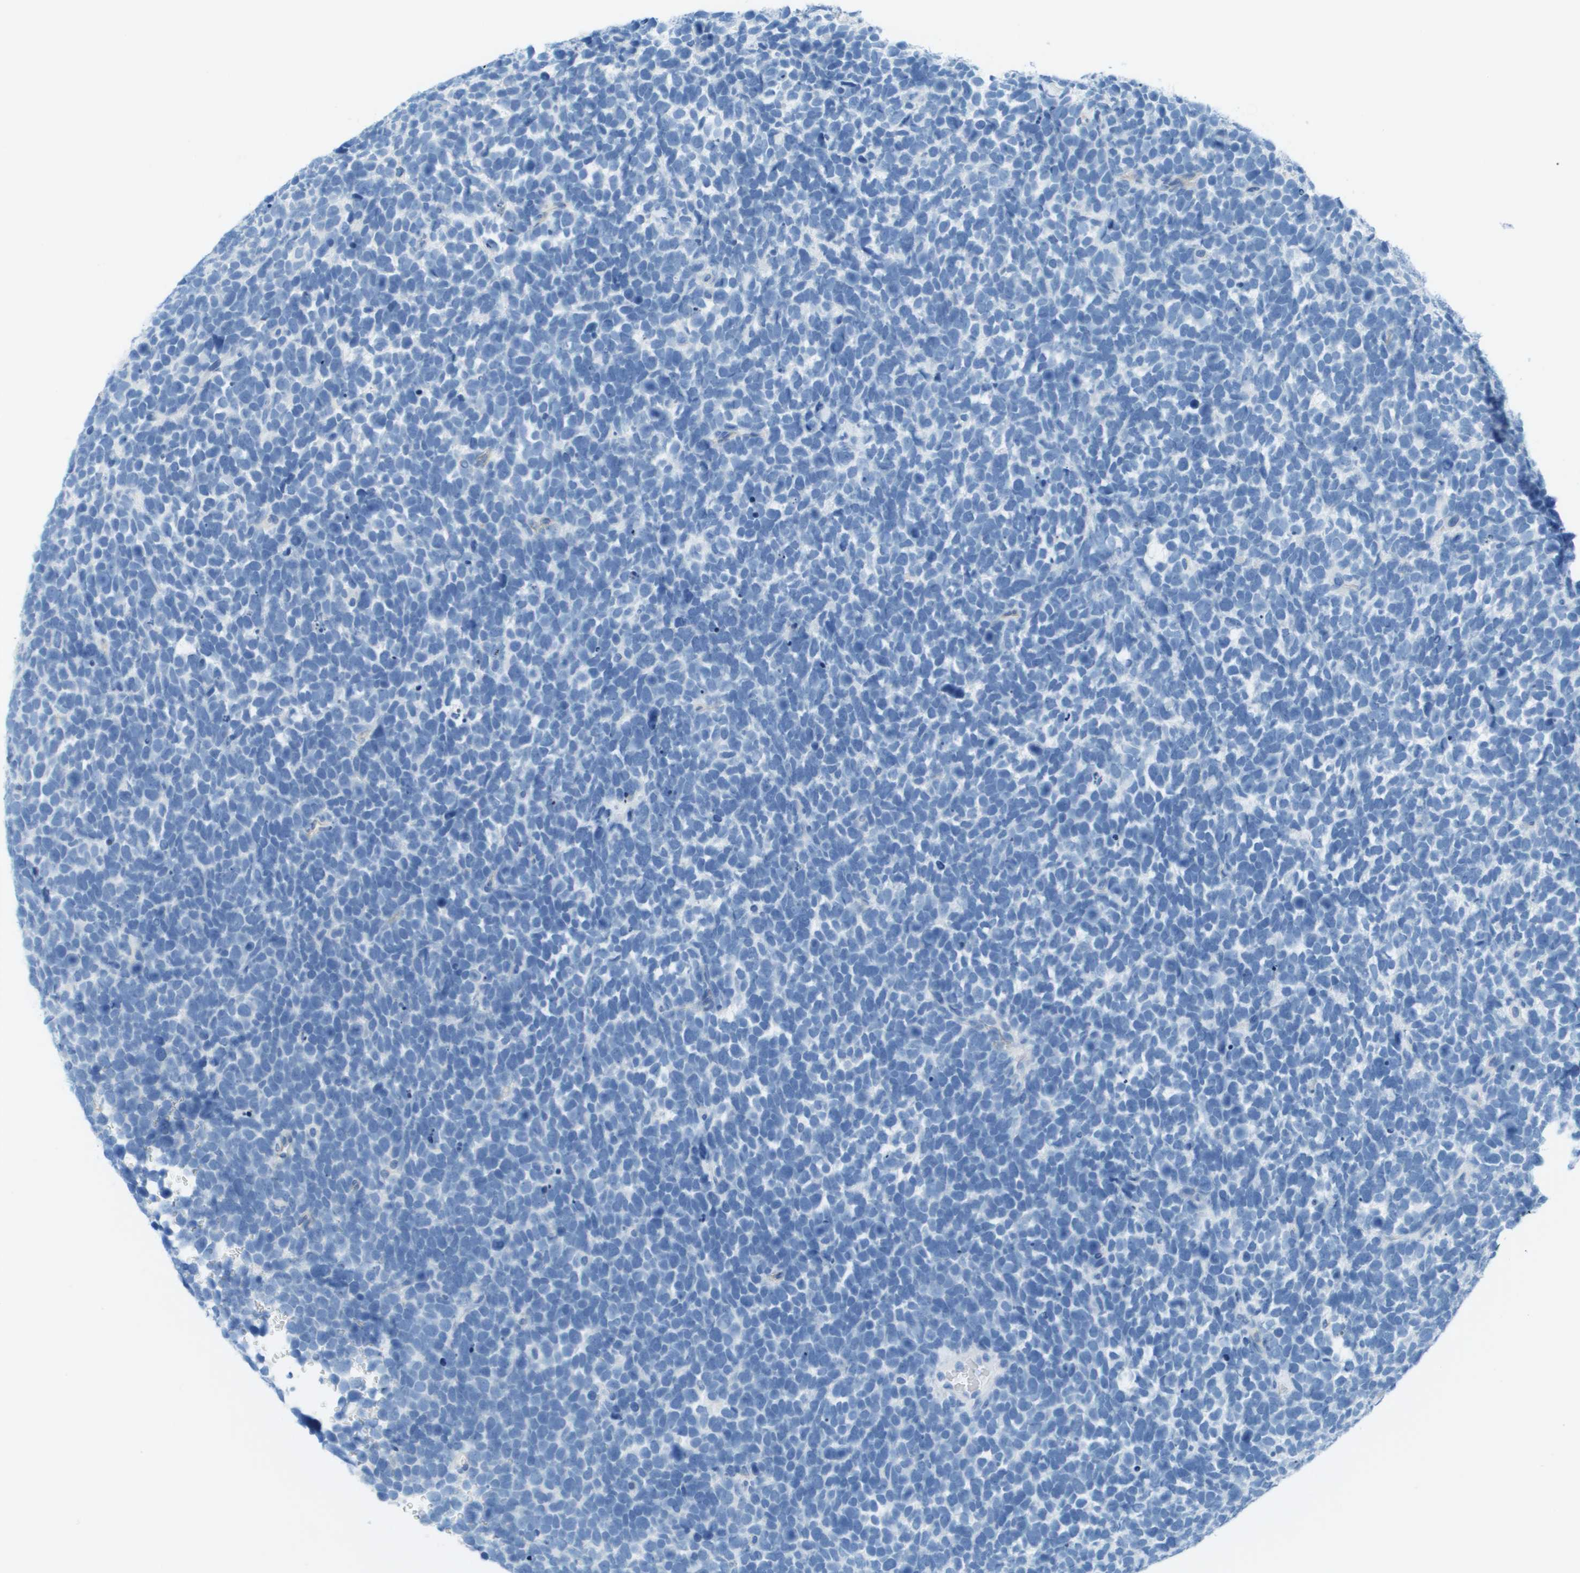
{"staining": {"intensity": "negative", "quantity": "none", "location": "none"}, "tissue": "urothelial cancer", "cell_type": "Tumor cells", "image_type": "cancer", "snomed": [{"axis": "morphology", "description": "Urothelial carcinoma, High grade"}, {"axis": "topography", "description": "Urinary bladder"}], "caption": "A histopathology image of urothelial cancer stained for a protein reveals no brown staining in tumor cells.", "gene": "CD46", "patient": {"sex": "female", "age": 82}}